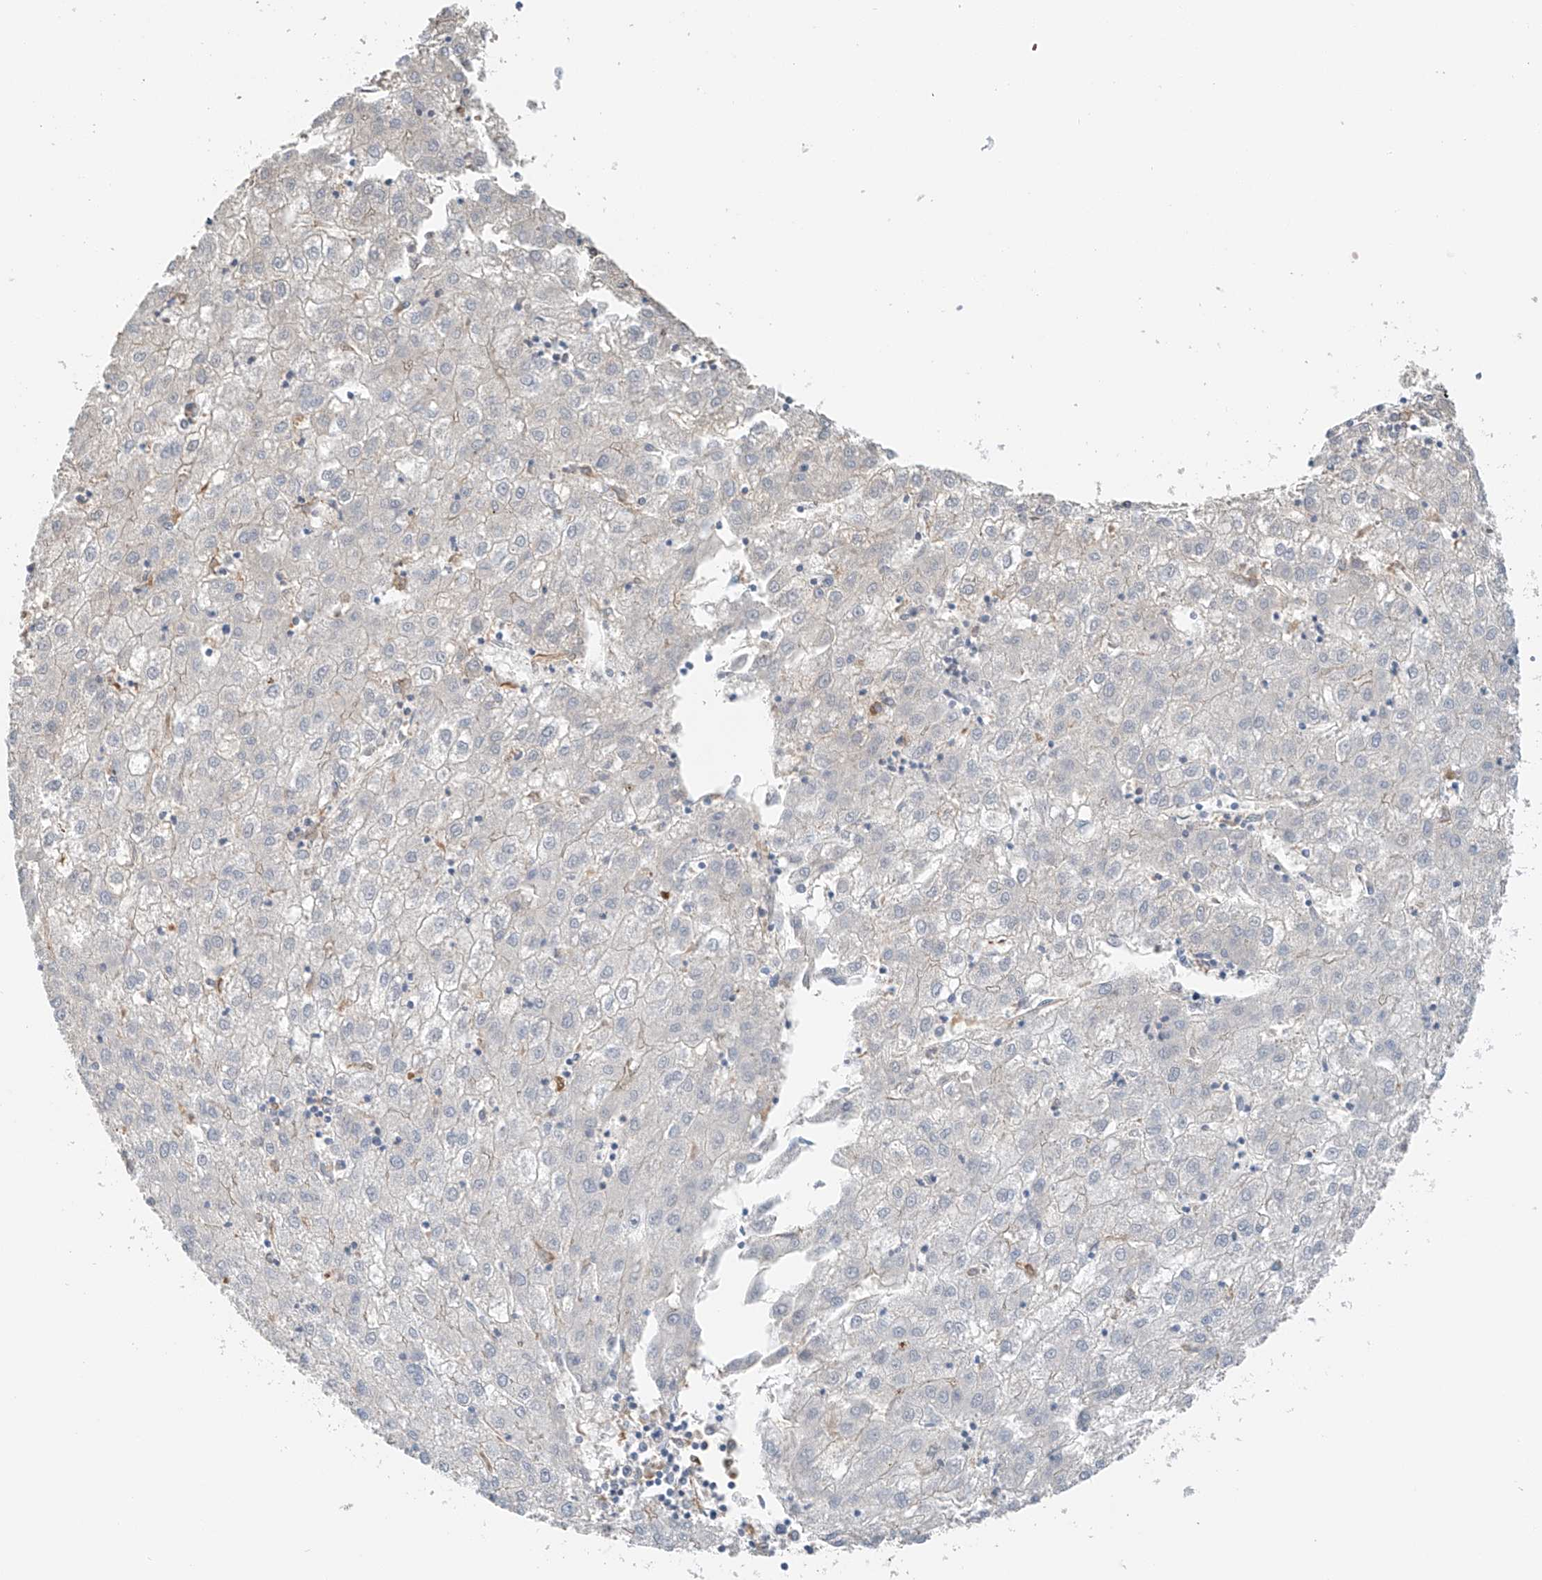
{"staining": {"intensity": "negative", "quantity": "none", "location": "none"}, "tissue": "liver cancer", "cell_type": "Tumor cells", "image_type": "cancer", "snomed": [{"axis": "morphology", "description": "Carcinoma, Hepatocellular, NOS"}, {"axis": "topography", "description": "Liver"}], "caption": "Immunohistochemistry histopathology image of neoplastic tissue: human liver cancer stained with DAB (3,3'-diaminobenzidine) reveals no significant protein staining in tumor cells. (DAB (3,3'-diaminobenzidine) immunohistochemistry, high magnification).", "gene": "TBXAS1", "patient": {"sex": "male", "age": 72}}